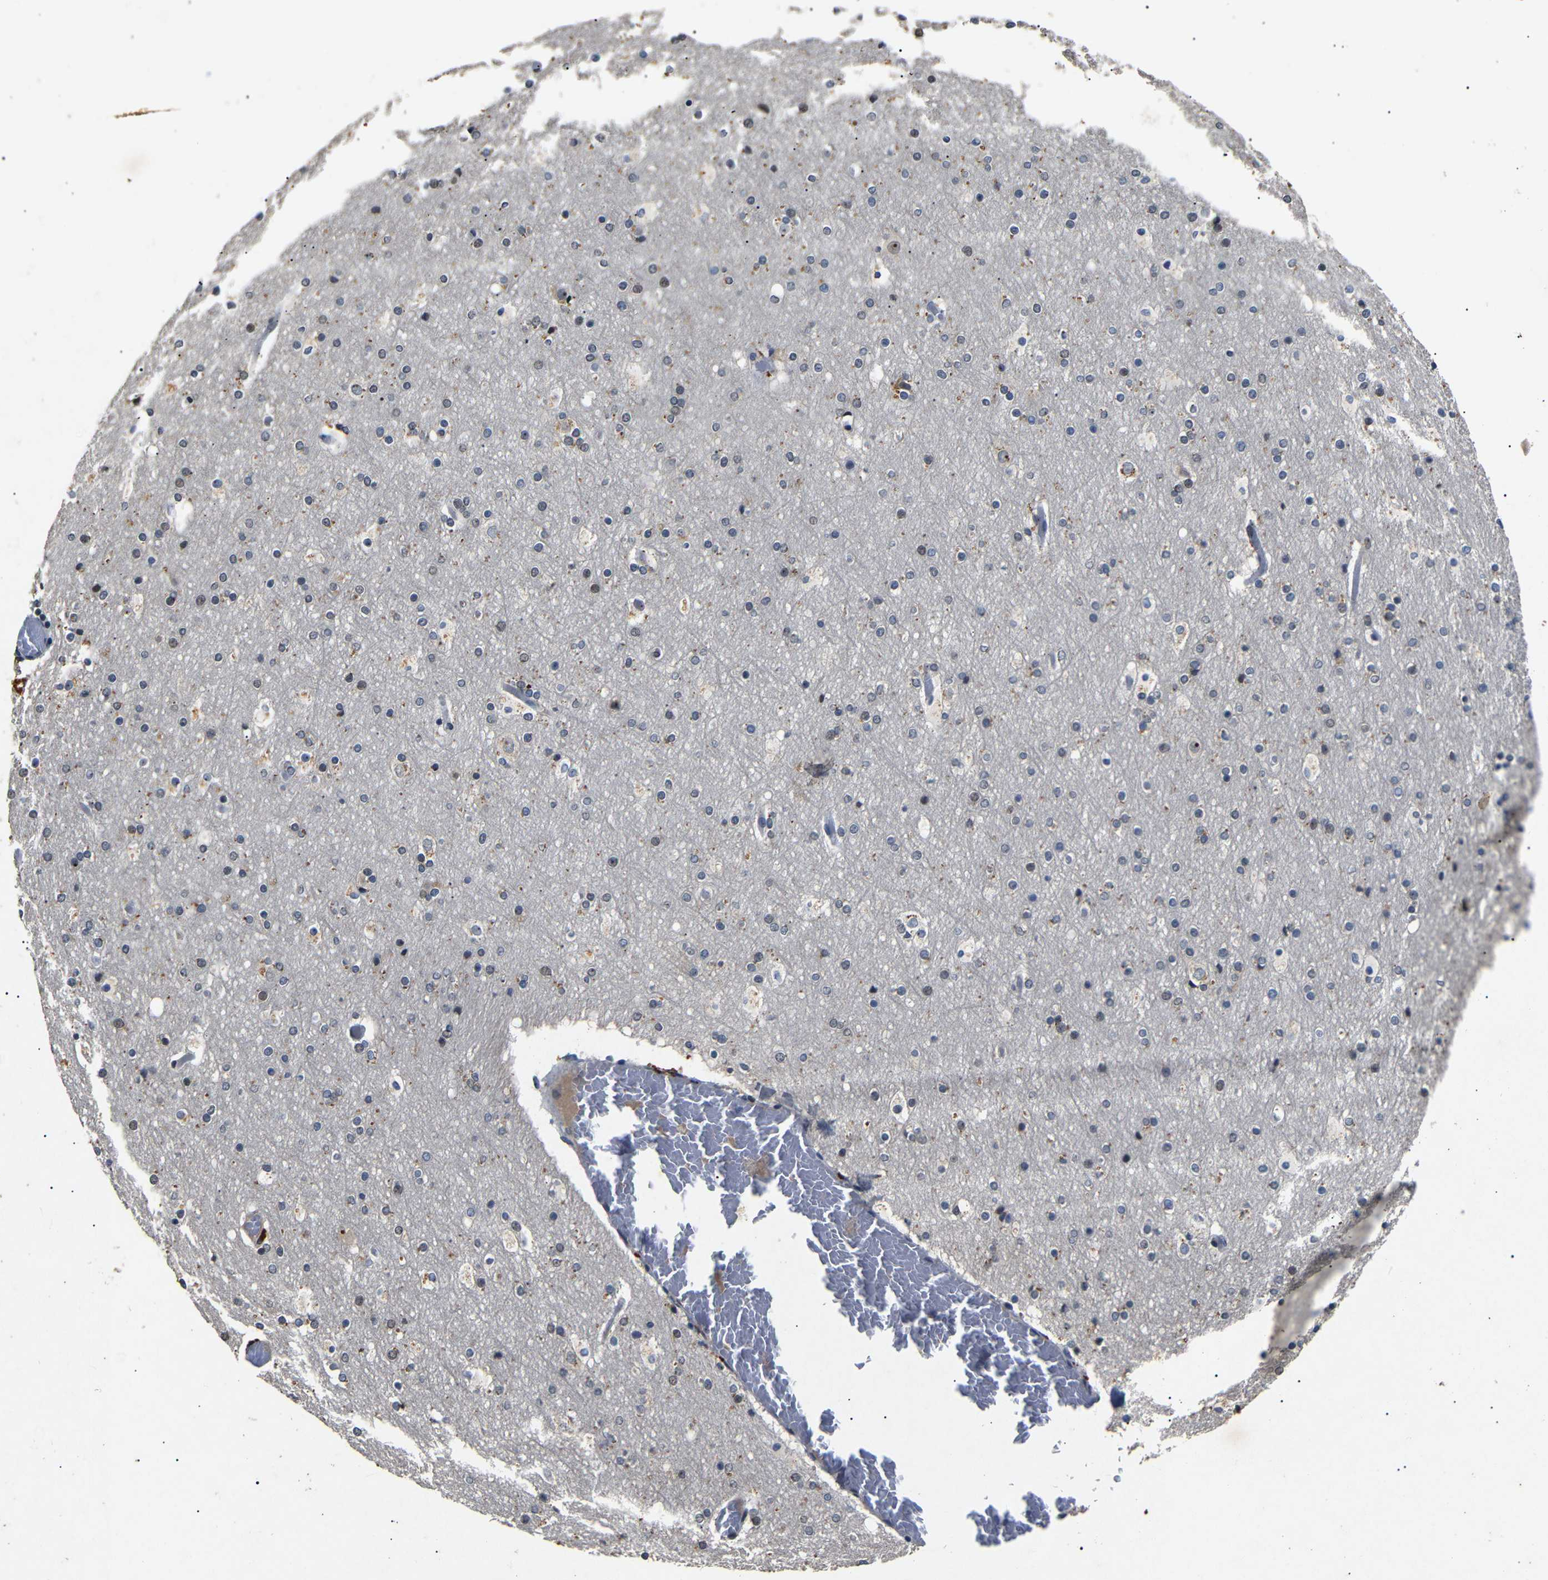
{"staining": {"intensity": "negative", "quantity": "none", "location": "none"}, "tissue": "cerebral cortex", "cell_type": "Endothelial cells", "image_type": "normal", "snomed": [{"axis": "morphology", "description": "Normal tissue, NOS"}, {"axis": "topography", "description": "Cerebral cortex"}], "caption": "An immunohistochemistry (IHC) histopathology image of unremarkable cerebral cortex is shown. There is no staining in endothelial cells of cerebral cortex. (DAB (3,3'-diaminobenzidine) immunohistochemistry (IHC), high magnification).", "gene": "PARN", "patient": {"sex": "male", "age": 57}}